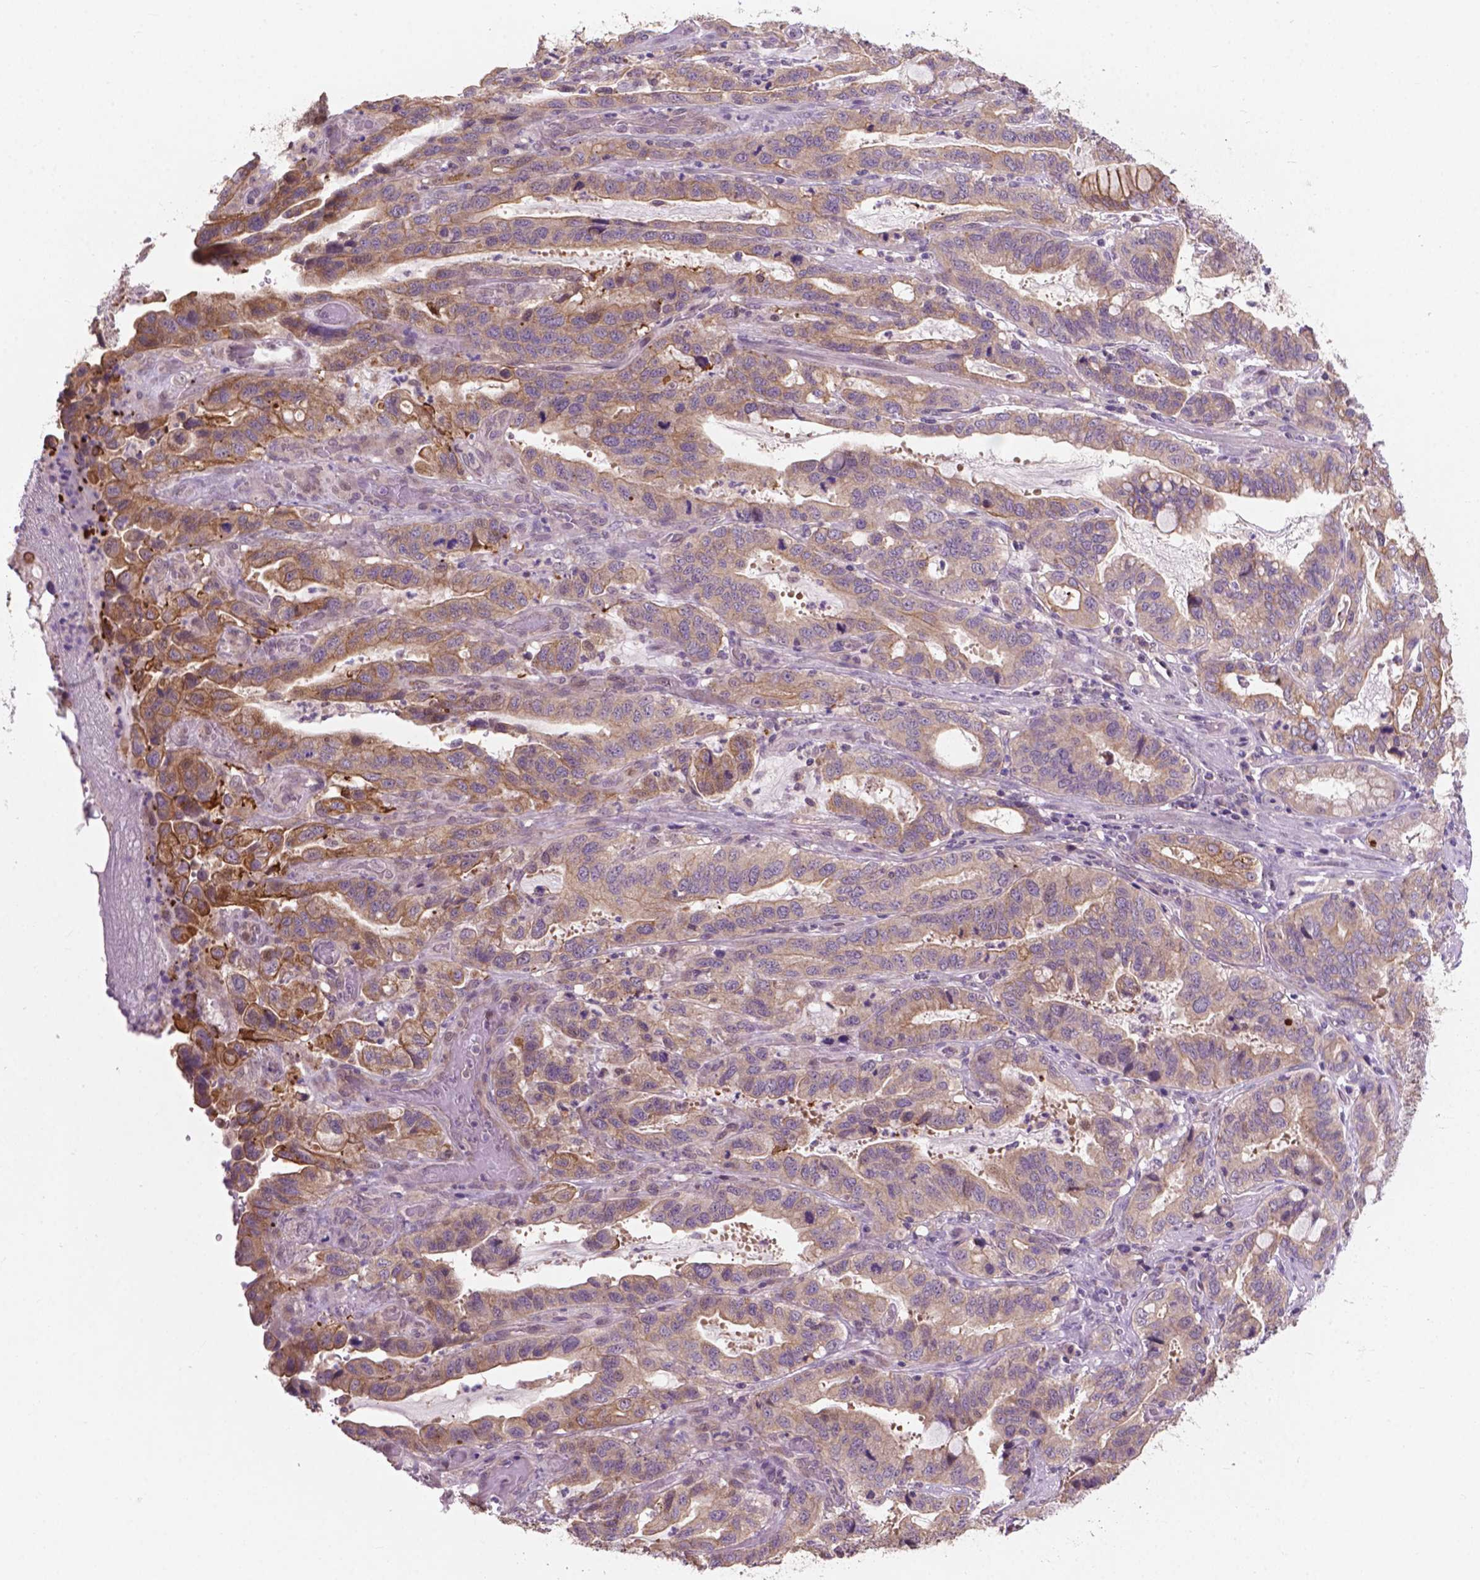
{"staining": {"intensity": "moderate", "quantity": "25%-75%", "location": "cytoplasmic/membranous"}, "tissue": "stomach cancer", "cell_type": "Tumor cells", "image_type": "cancer", "snomed": [{"axis": "morphology", "description": "Adenocarcinoma, NOS"}, {"axis": "topography", "description": "Stomach, lower"}], "caption": "Human adenocarcinoma (stomach) stained with a brown dye shows moderate cytoplasmic/membranous positive staining in approximately 25%-75% of tumor cells.", "gene": "MZT1", "patient": {"sex": "female", "age": 76}}